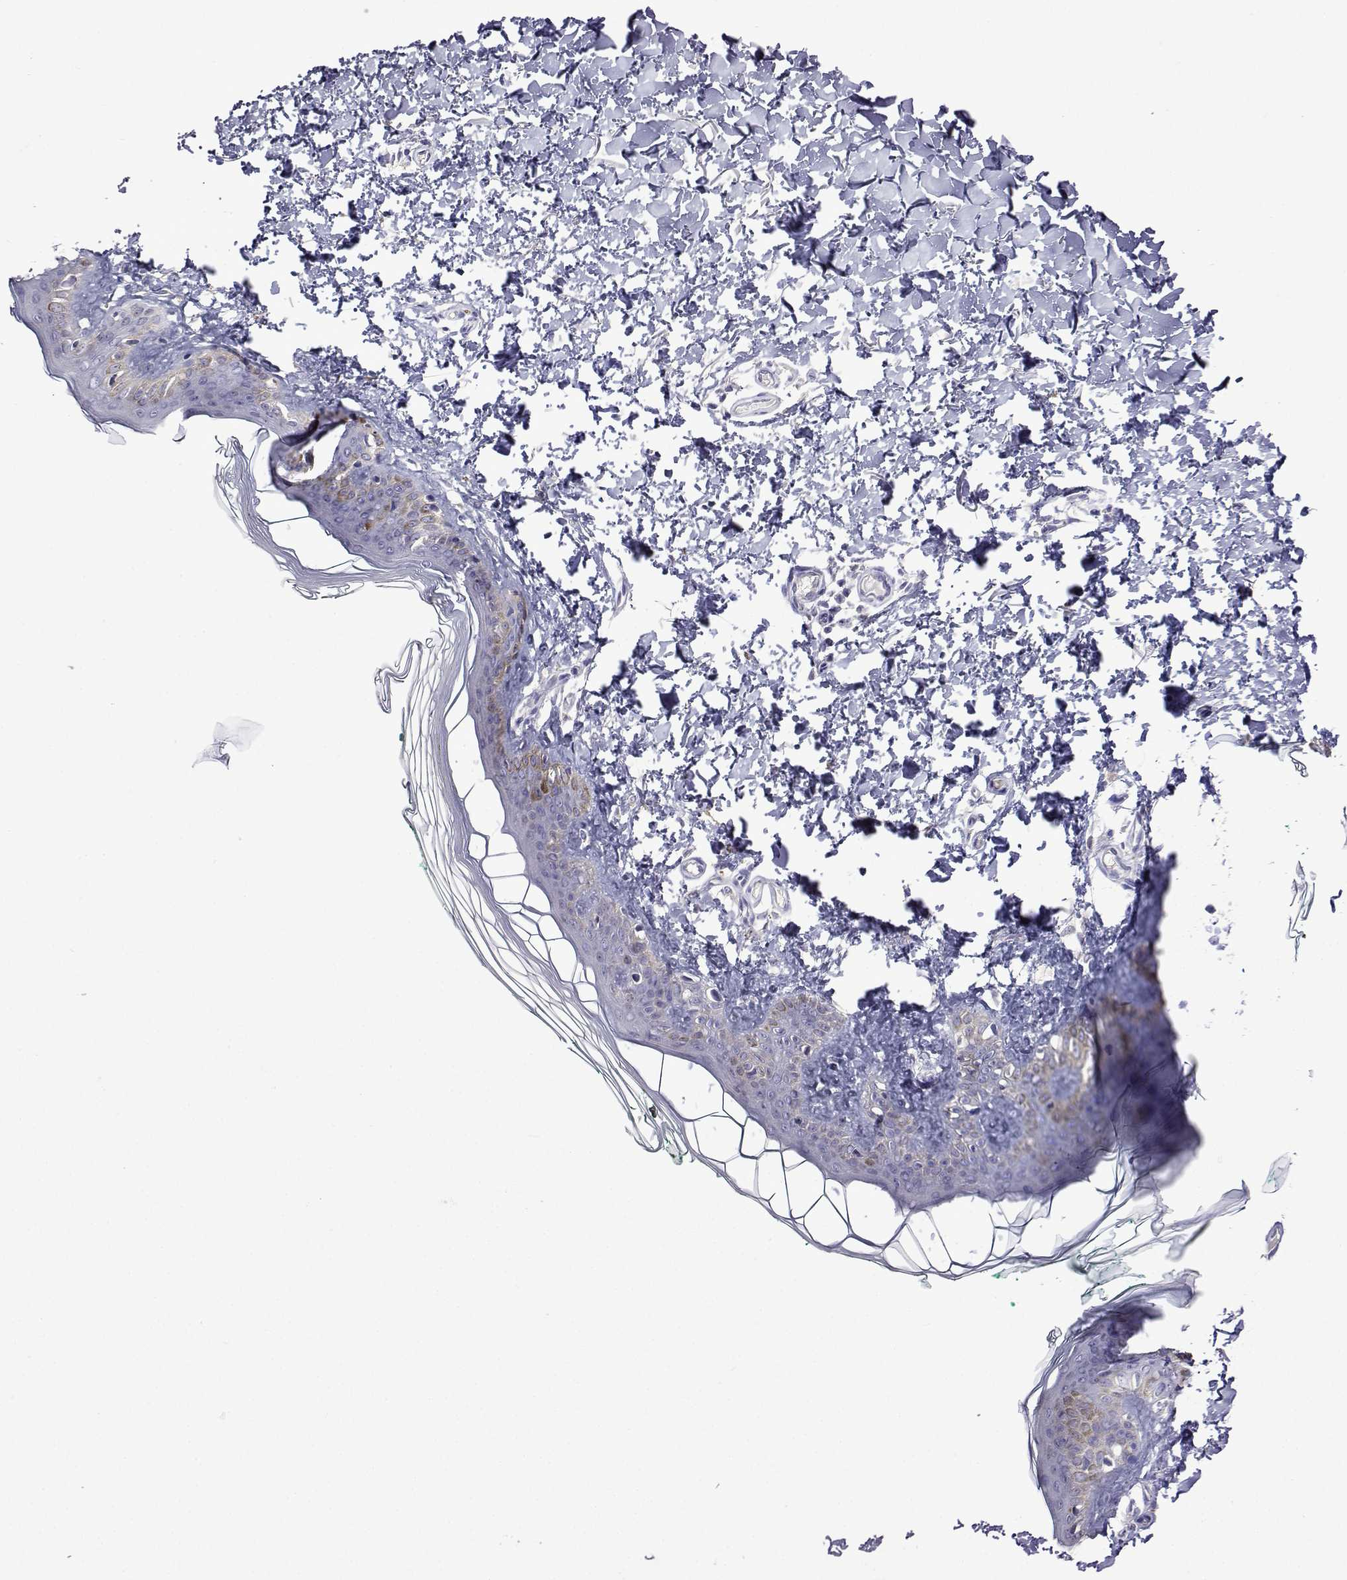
{"staining": {"intensity": "negative", "quantity": "none", "location": "none"}, "tissue": "skin", "cell_type": "Fibroblasts", "image_type": "normal", "snomed": [{"axis": "morphology", "description": "Normal tissue, NOS"}, {"axis": "topography", "description": "Skin"}, {"axis": "topography", "description": "Peripheral nerve tissue"}], "caption": "Immunohistochemistry (IHC) of normal human skin demonstrates no positivity in fibroblasts.", "gene": "SULT2A1", "patient": {"sex": "female", "age": 45}}